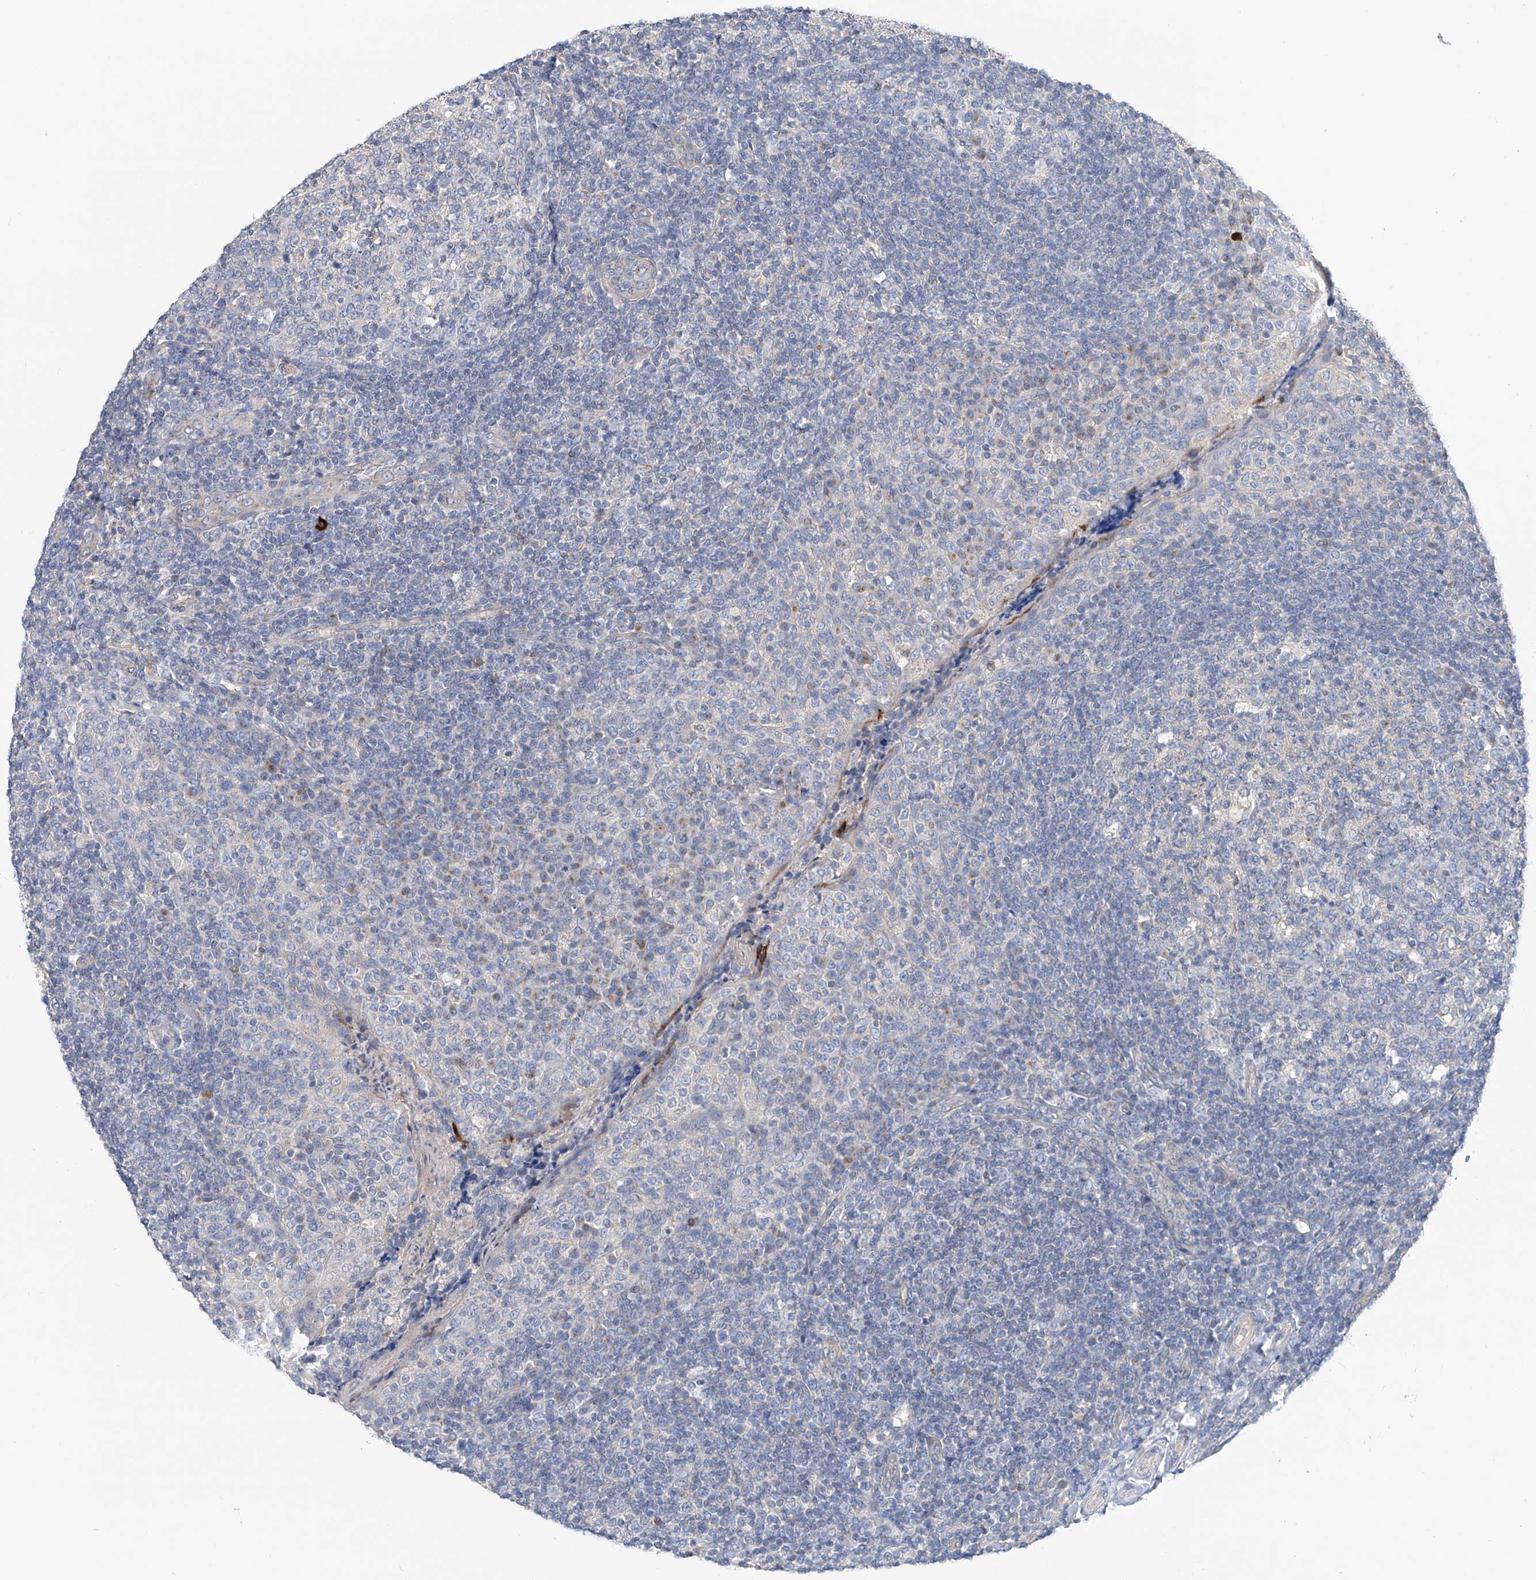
{"staining": {"intensity": "negative", "quantity": "none", "location": "none"}, "tissue": "tonsil", "cell_type": "Germinal center cells", "image_type": "normal", "snomed": [{"axis": "morphology", "description": "Normal tissue, NOS"}, {"axis": "topography", "description": "Tonsil"}], "caption": "An immunohistochemistry (IHC) image of unremarkable tonsil is shown. There is no staining in germinal center cells of tonsil. The staining was performed using DAB to visualize the protein expression in brown, while the nuclei were stained in blue with hematoxylin (Magnification: 20x).", "gene": "SLC22A7", "patient": {"sex": "female", "age": 19}}